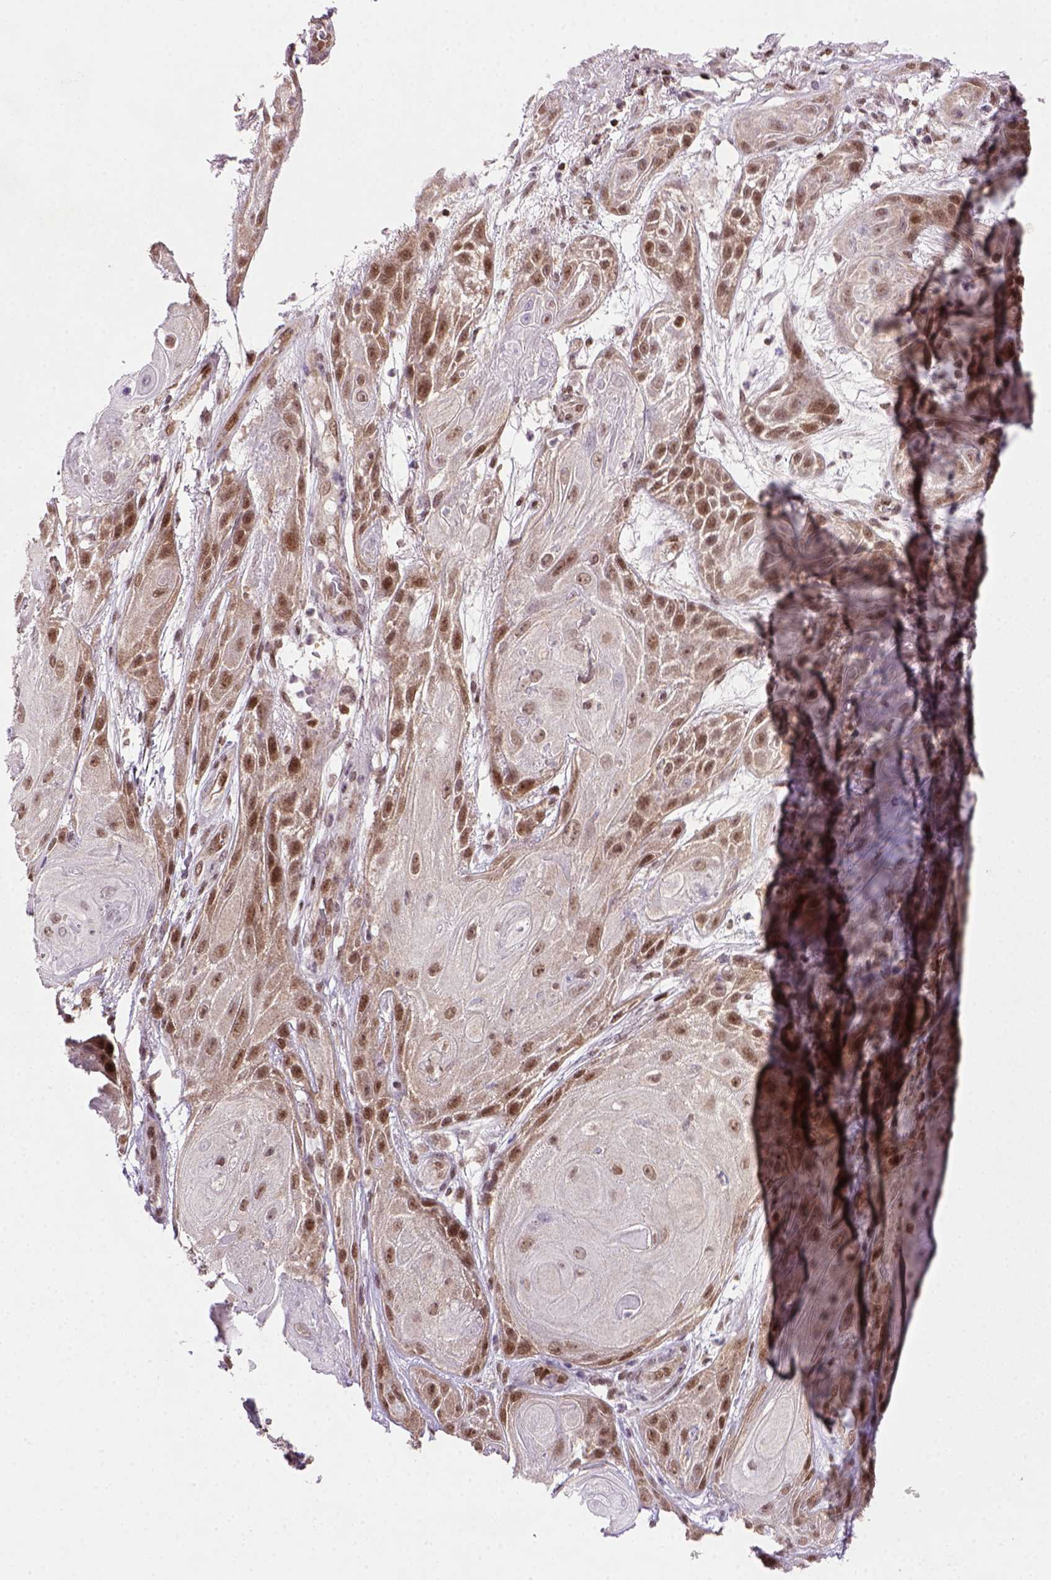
{"staining": {"intensity": "moderate", "quantity": "25%-75%", "location": "nuclear"}, "tissue": "skin cancer", "cell_type": "Tumor cells", "image_type": "cancer", "snomed": [{"axis": "morphology", "description": "Squamous cell carcinoma, NOS"}, {"axis": "topography", "description": "Skin"}], "caption": "Immunohistochemical staining of human squamous cell carcinoma (skin) shows medium levels of moderate nuclear positivity in approximately 25%-75% of tumor cells. Using DAB (3,3'-diaminobenzidine) (brown) and hematoxylin (blue) stains, captured at high magnification using brightfield microscopy.", "gene": "MGMT", "patient": {"sex": "male", "age": 62}}